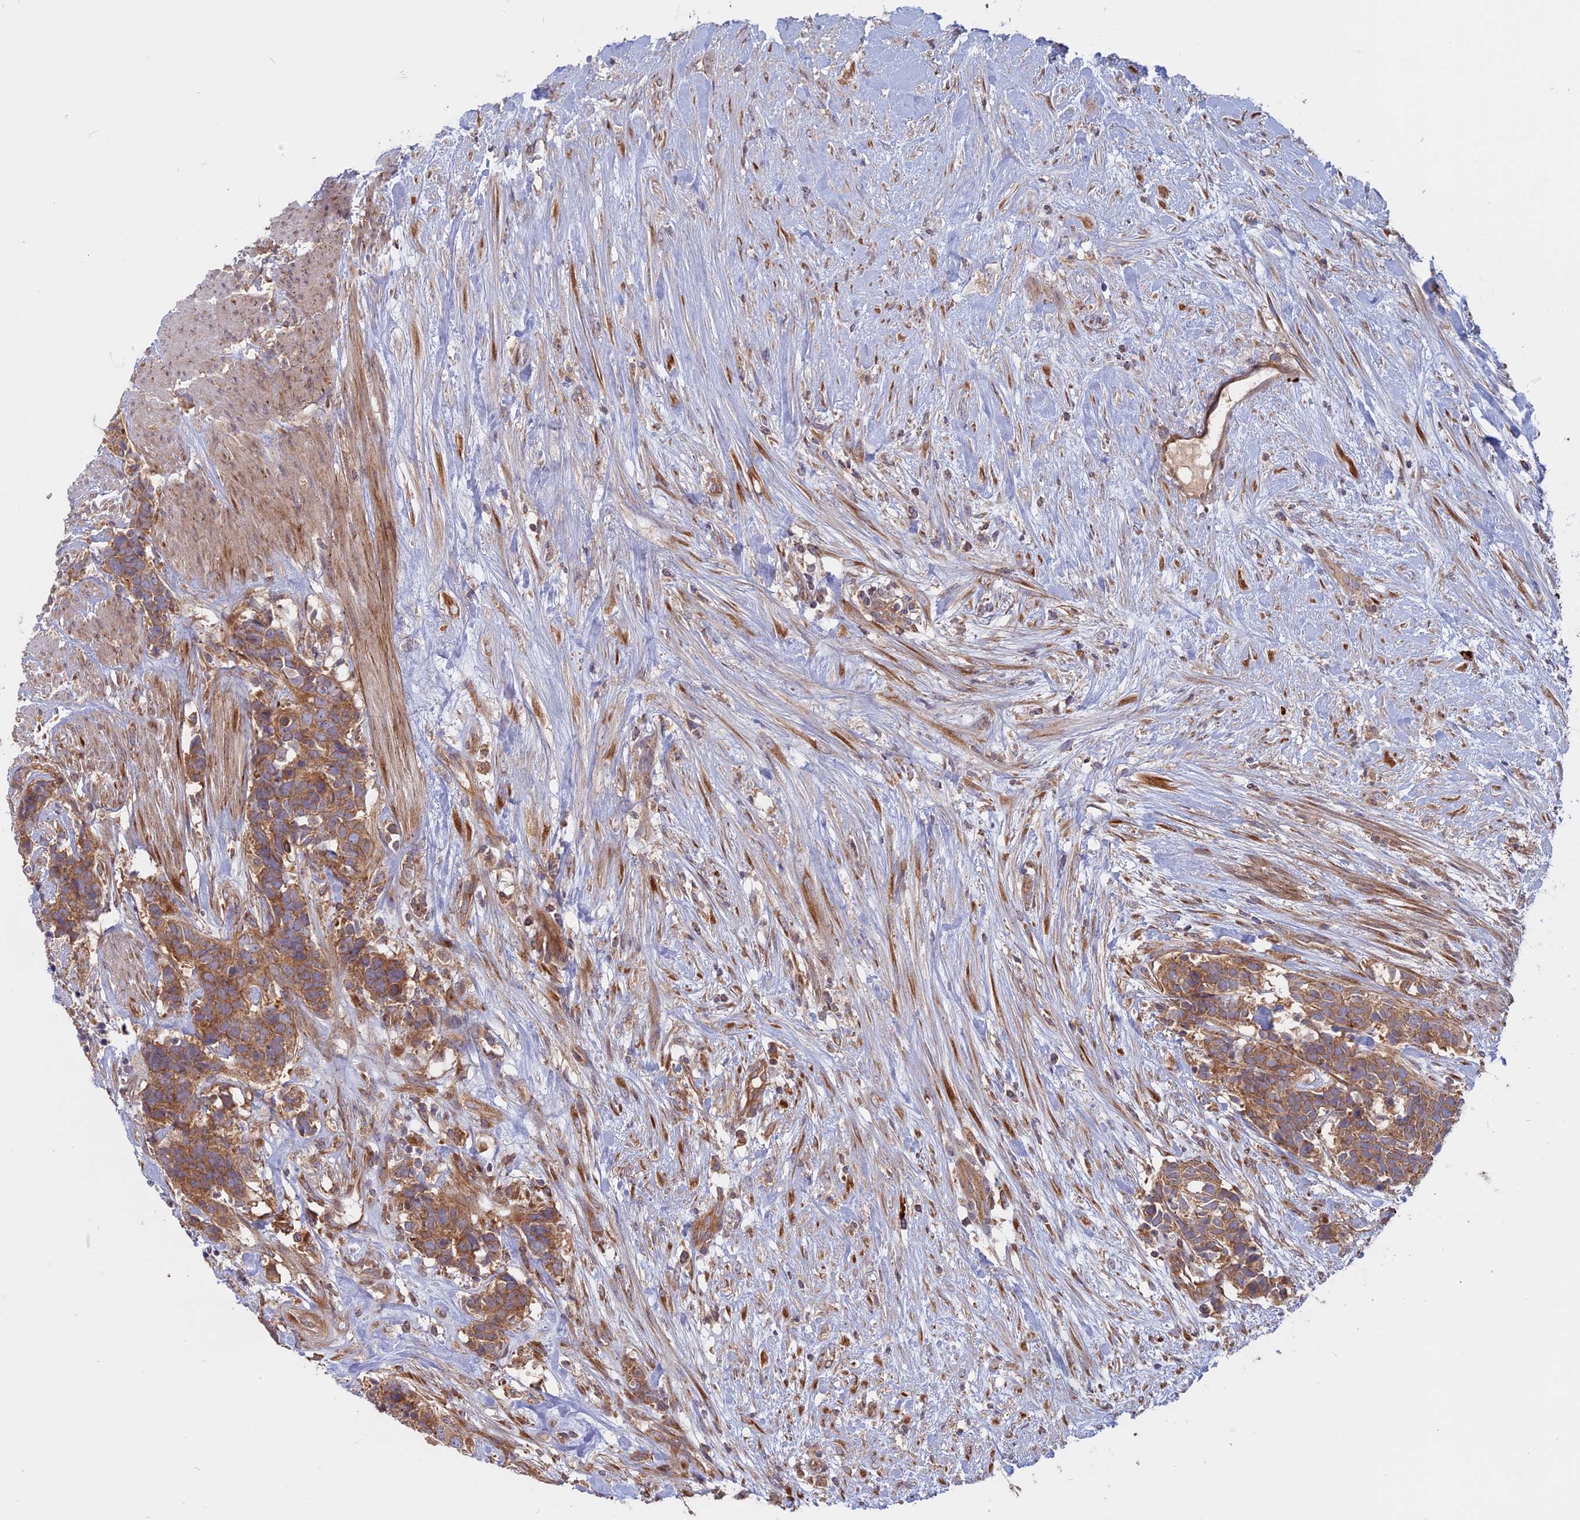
{"staining": {"intensity": "moderate", "quantity": ">75%", "location": "cytoplasmic/membranous"}, "tissue": "carcinoid", "cell_type": "Tumor cells", "image_type": "cancer", "snomed": [{"axis": "morphology", "description": "Carcinoma, NOS"}, {"axis": "morphology", "description": "Carcinoid, malignant, NOS"}, {"axis": "topography", "description": "Prostate"}], "caption": "A histopathology image showing moderate cytoplasmic/membranous positivity in approximately >75% of tumor cells in malignant carcinoid, as visualized by brown immunohistochemical staining.", "gene": "TMEM208", "patient": {"sex": "male", "age": 57}}